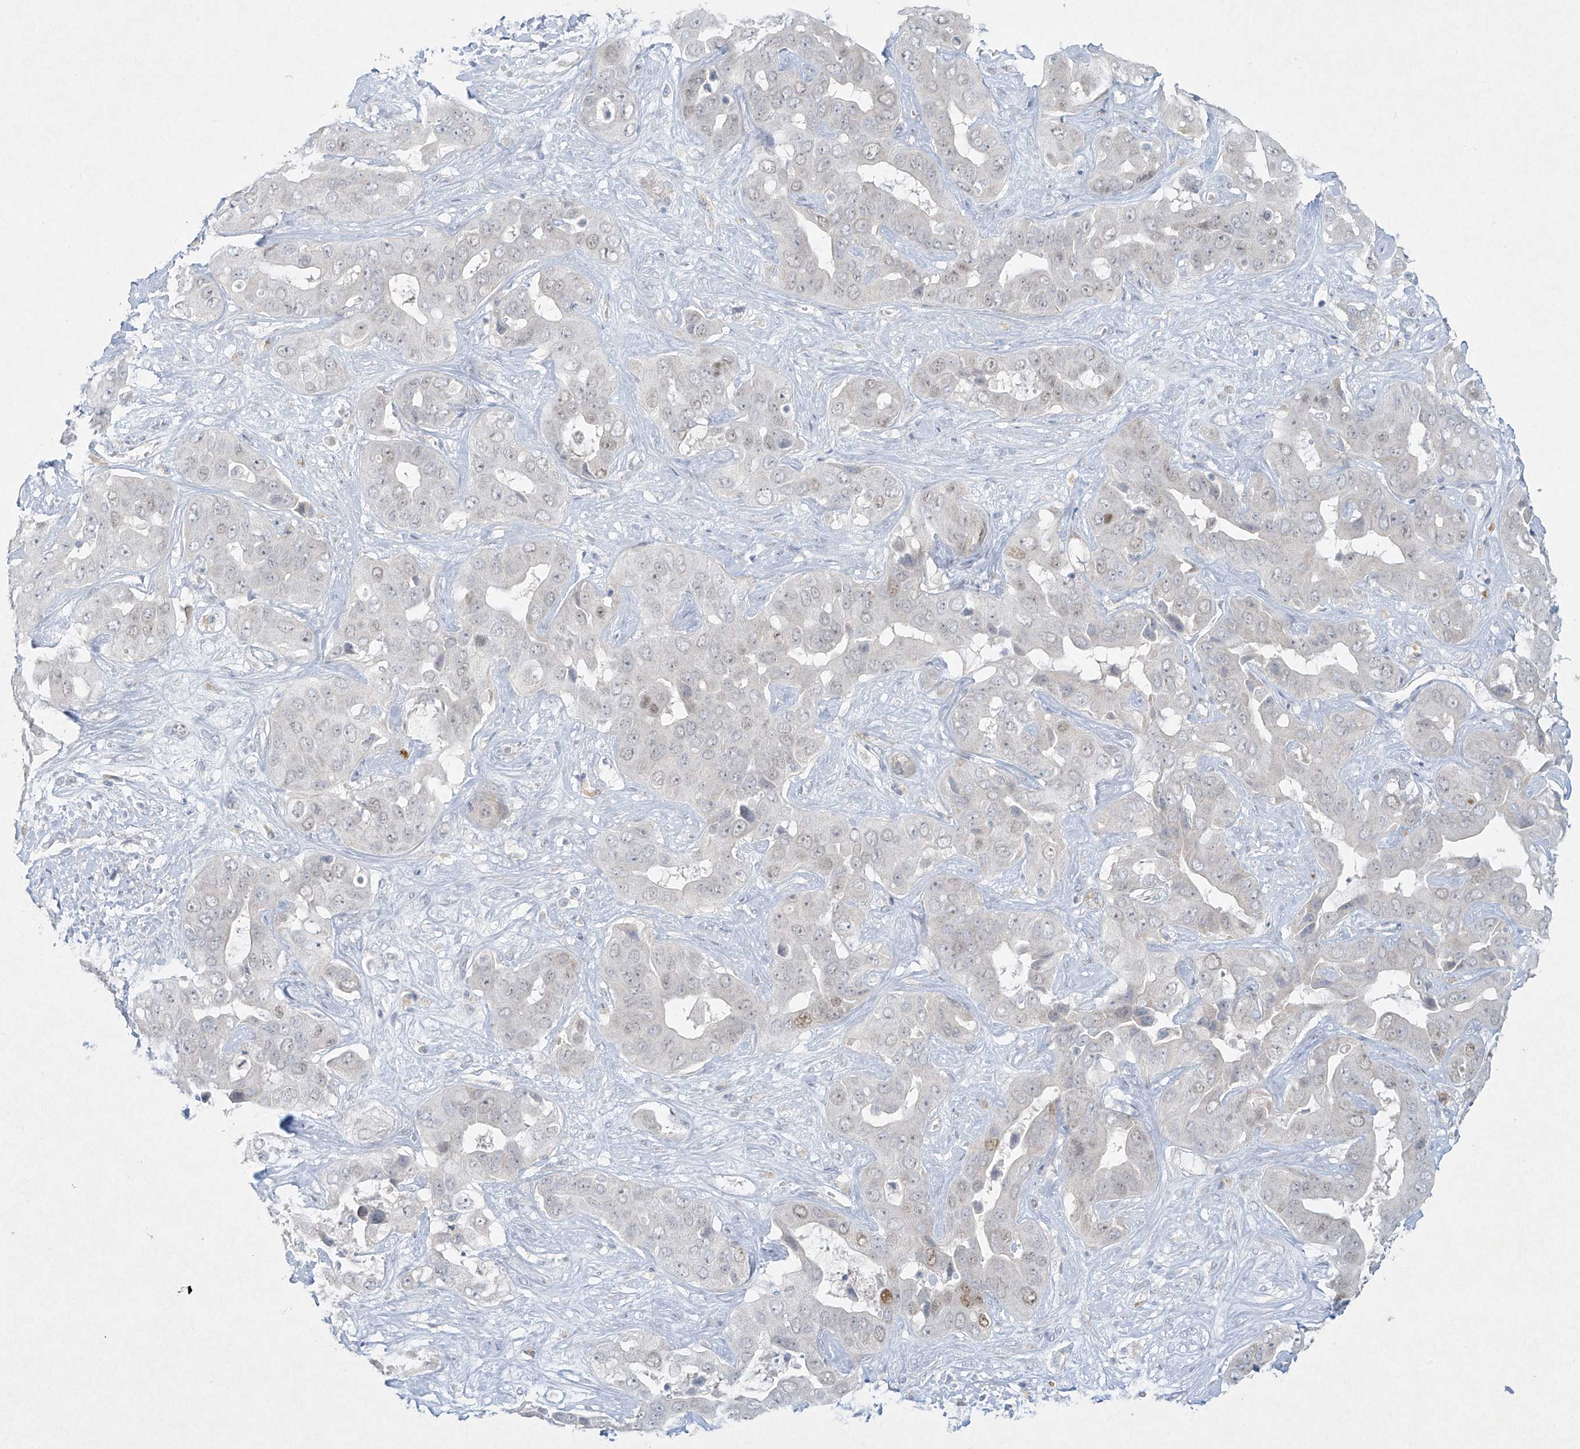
{"staining": {"intensity": "weak", "quantity": "<25%", "location": "nuclear"}, "tissue": "liver cancer", "cell_type": "Tumor cells", "image_type": "cancer", "snomed": [{"axis": "morphology", "description": "Cholangiocarcinoma"}, {"axis": "topography", "description": "Liver"}], "caption": "IHC of liver cholangiocarcinoma reveals no staining in tumor cells. (IHC, brightfield microscopy, high magnification).", "gene": "PAX6", "patient": {"sex": "female", "age": 52}}